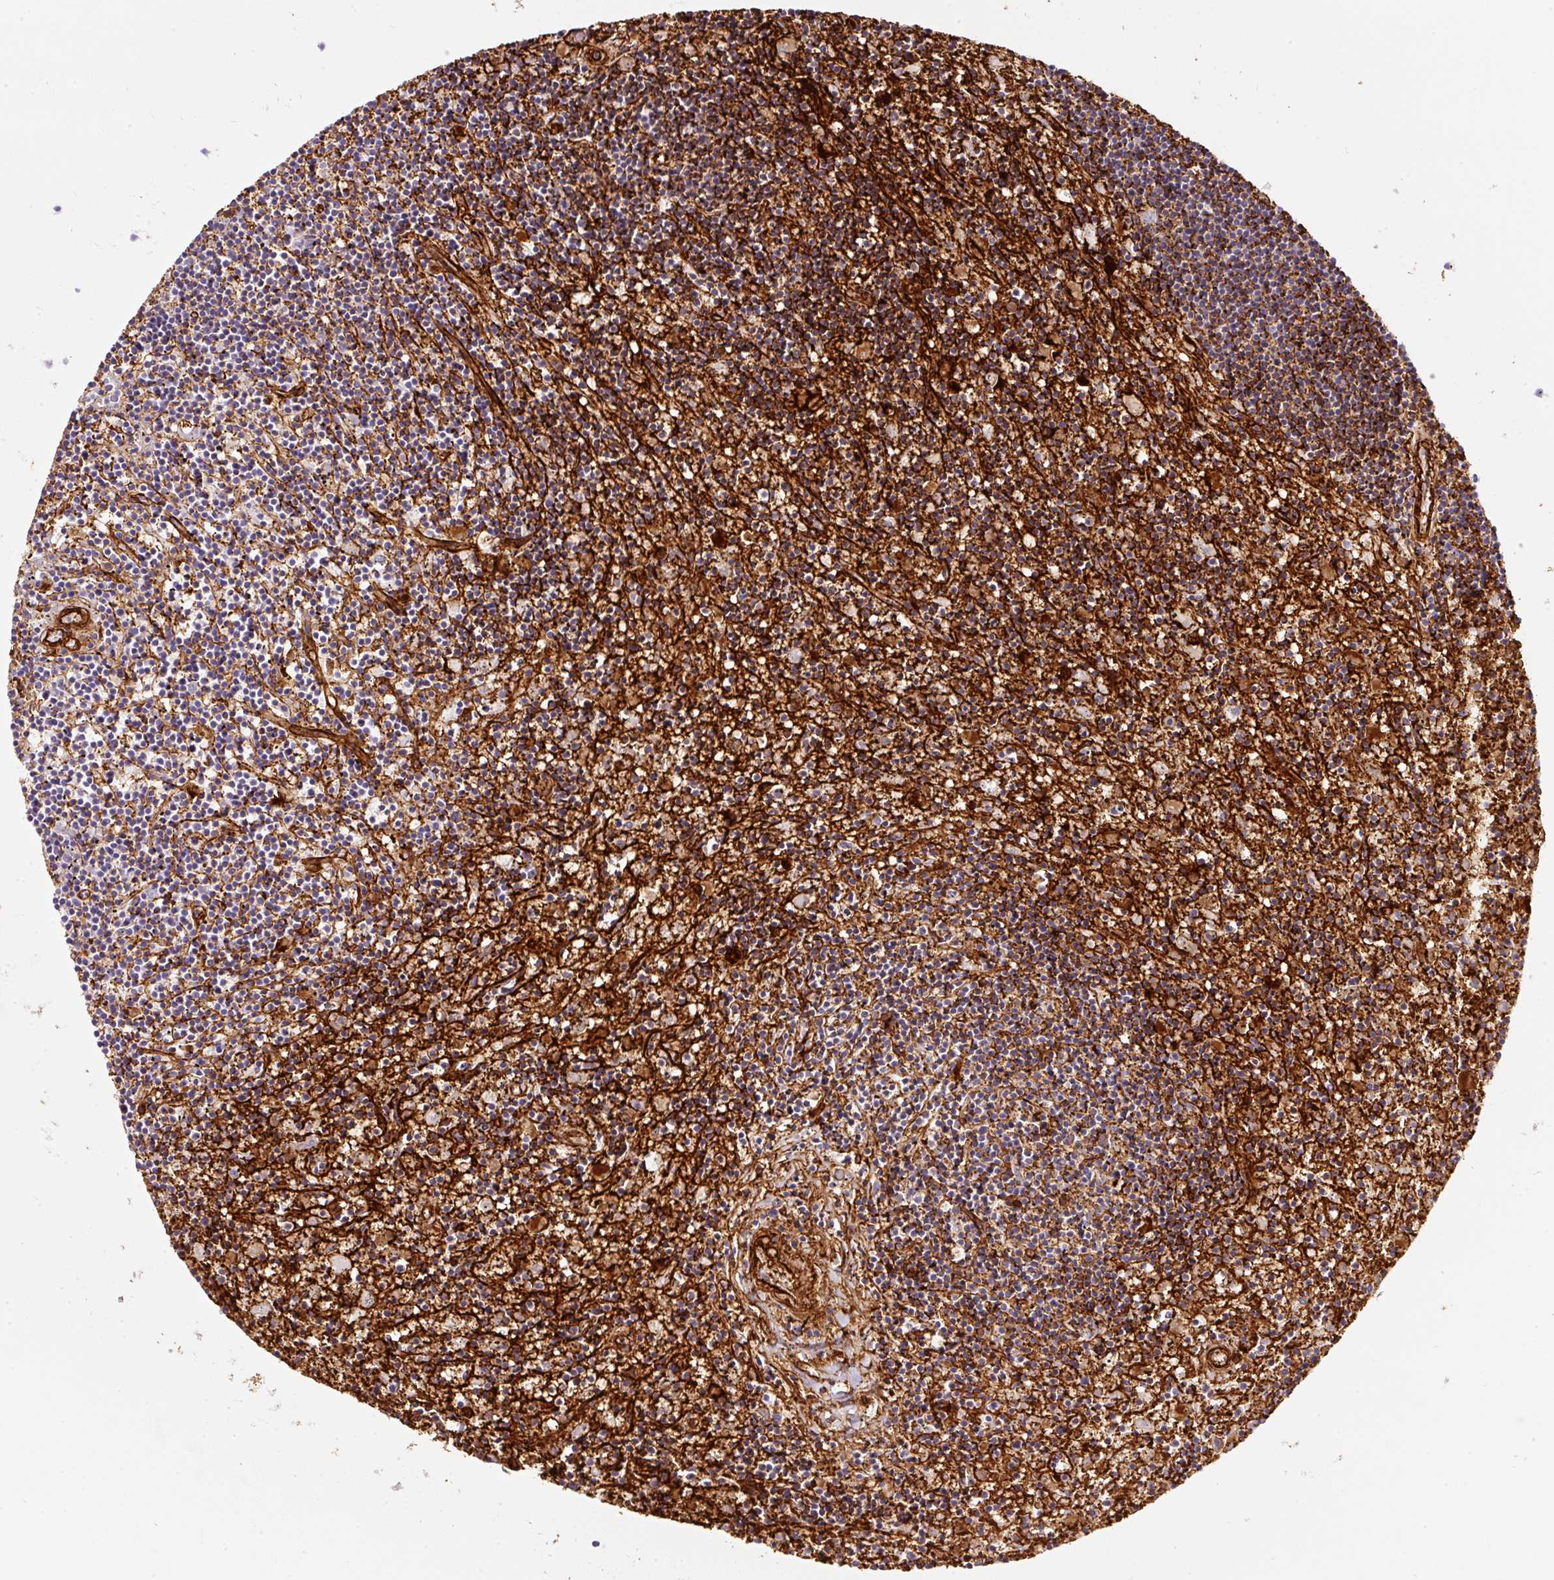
{"staining": {"intensity": "moderate", "quantity": "<25%", "location": "cytoplasmic/membranous"}, "tissue": "lymphoma", "cell_type": "Tumor cells", "image_type": "cancer", "snomed": [{"axis": "morphology", "description": "Malignant lymphoma, non-Hodgkin's type, Low grade"}, {"axis": "topography", "description": "Spleen"}], "caption": "This is a photomicrograph of immunohistochemistry staining of malignant lymphoma, non-Hodgkin's type (low-grade), which shows moderate expression in the cytoplasmic/membranous of tumor cells.", "gene": "LOXL4", "patient": {"sex": "male", "age": 76}}